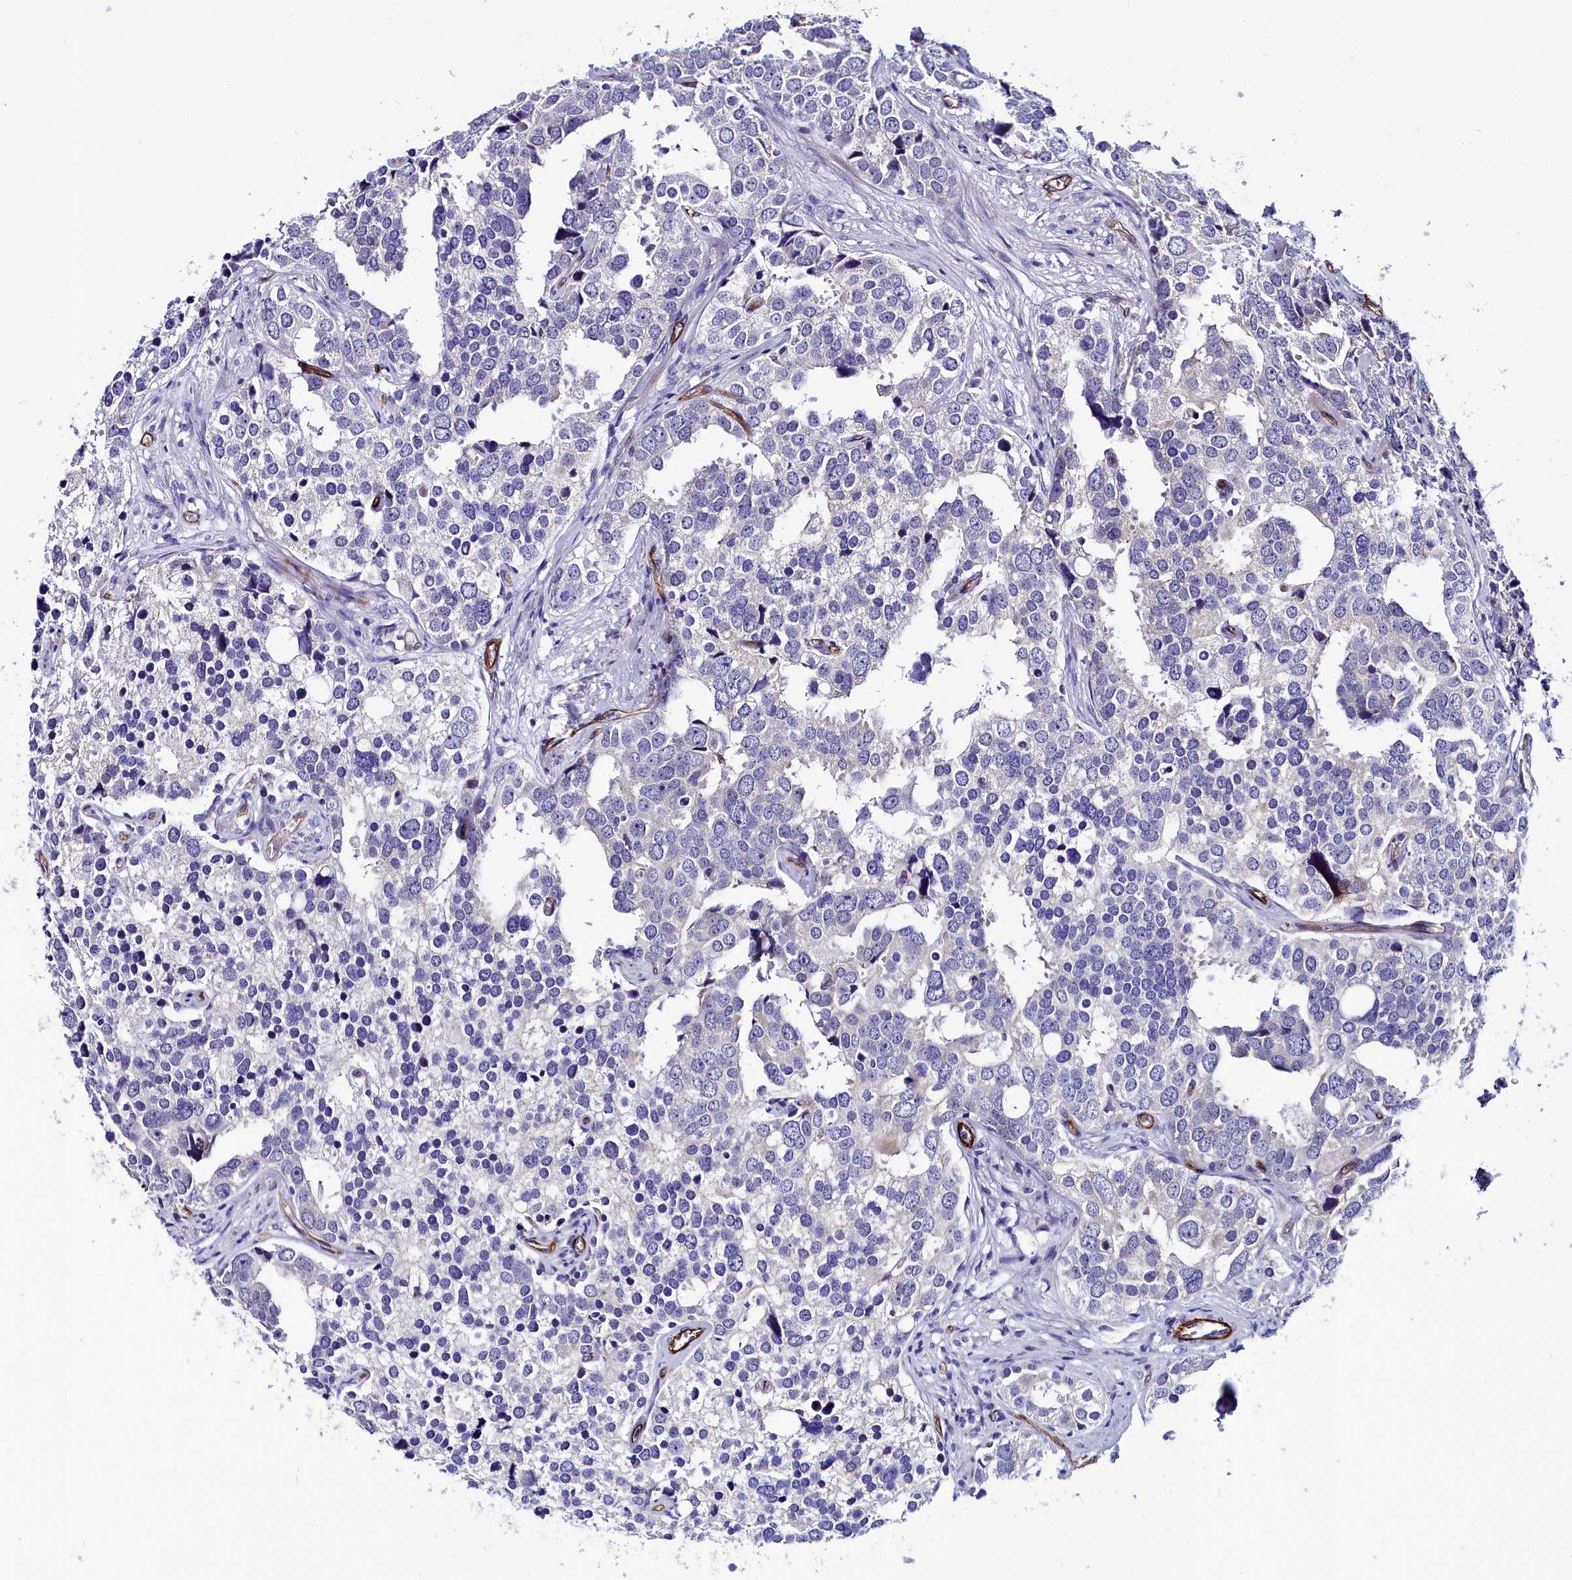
{"staining": {"intensity": "negative", "quantity": "none", "location": "none"}, "tissue": "prostate cancer", "cell_type": "Tumor cells", "image_type": "cancer", "snomed": [{"axis": "morphology", "description": "Adenocarcinoma, High grade"}, {"axis": "topography", "description": "Prostate"}], "caption": "Immunohistochemical staining of human prostate high-grade adenocarcinoma exhibits no significant staining in tumor cells.", "gene": "CYP4F11", "patient": {"sex": "male", "age": 71}}